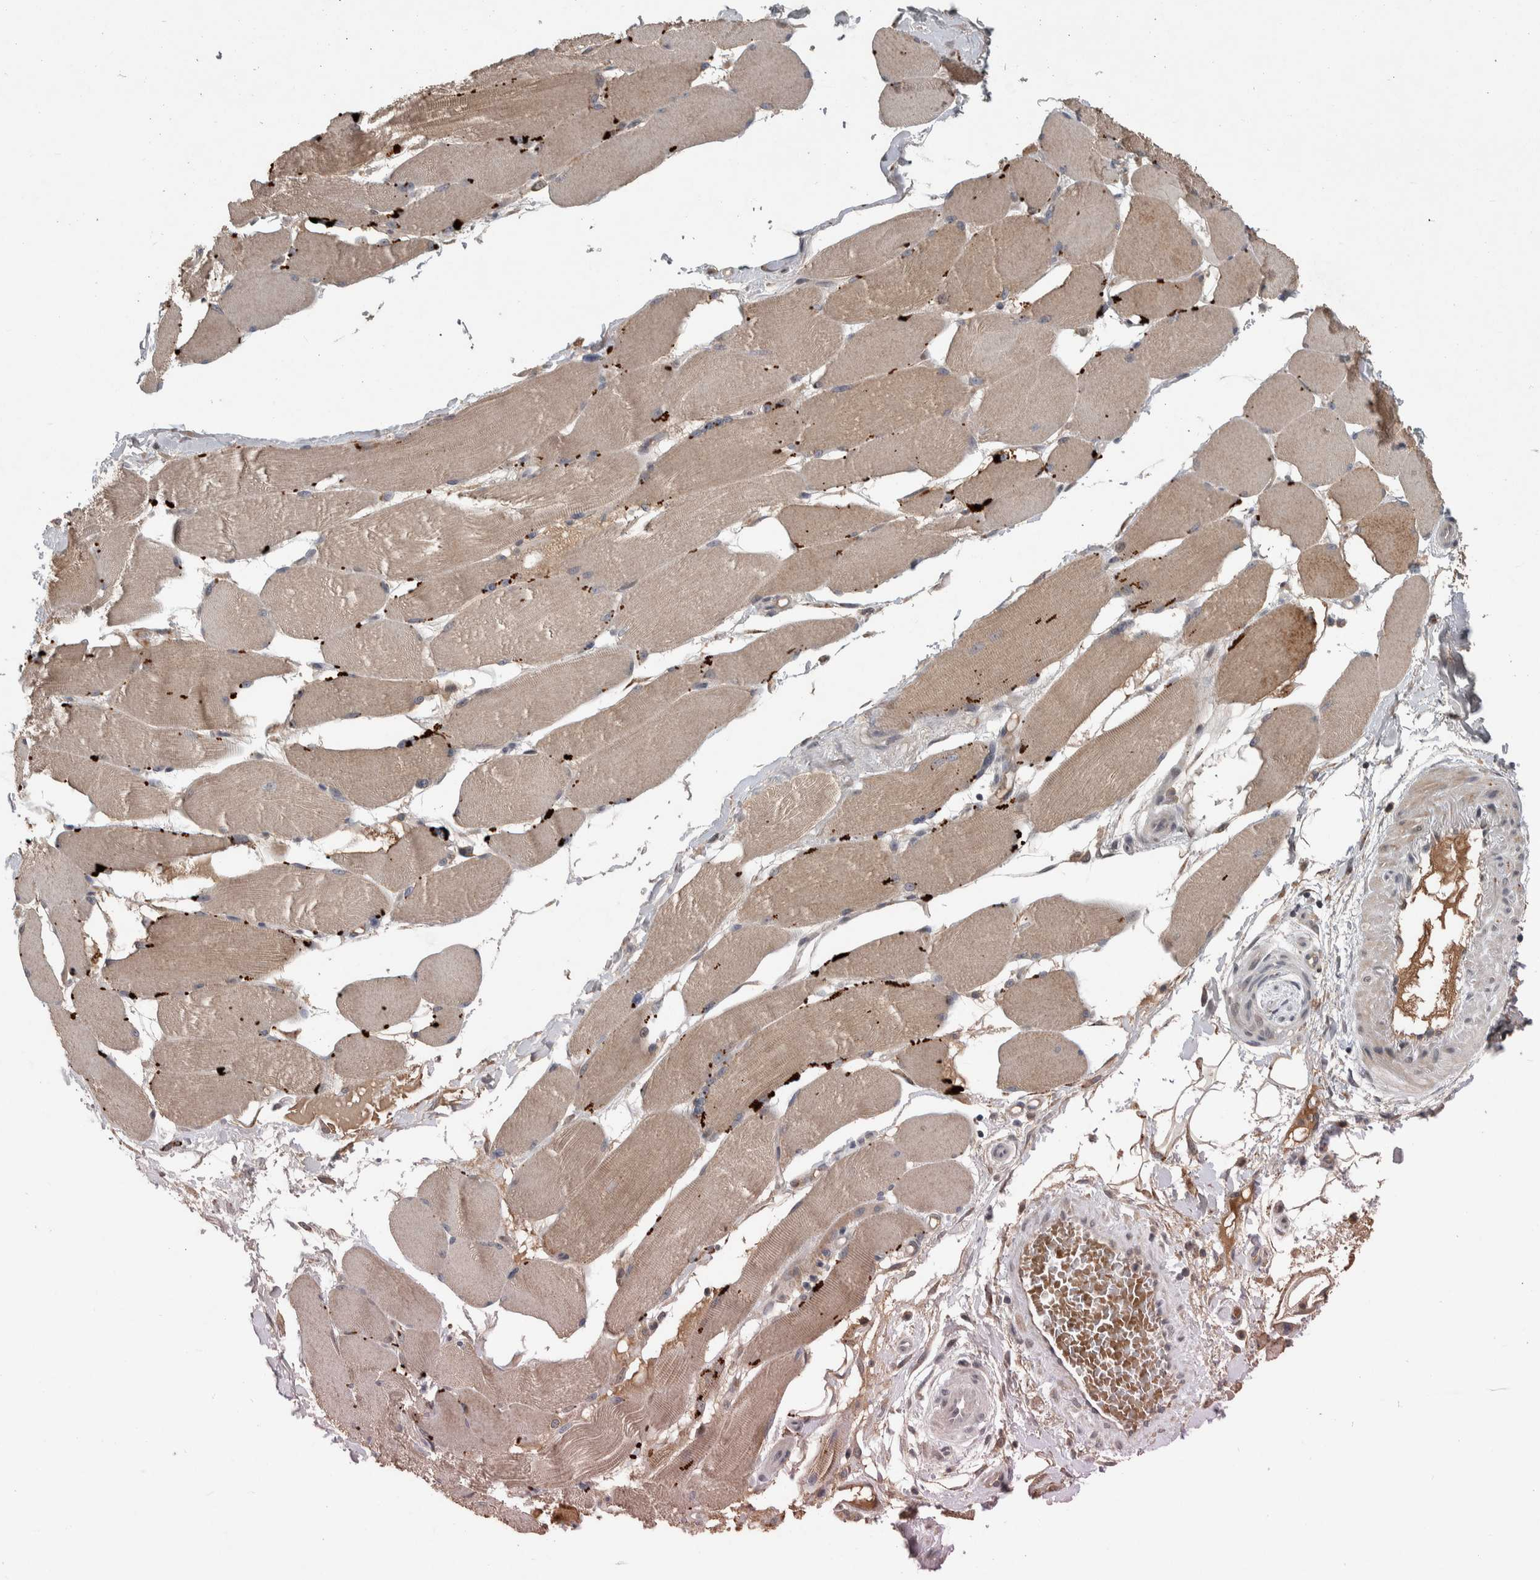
{"staining": {"intensity": "weak", "quantity": "25%-75%", "location": "cytoplasmic/membranous"}, "tissue": "skeletal muscle", "cell_type": "Myocytes", "image_type": "normal", "snomed": [{"axis": "morphology", "description": "Normal tissue, NOS"}, {"axis": "topography", "description": "Skin"}, {"axis": "topography", "description": "Skeletal muscle"}], "caption": "This is a photomicrograph of immunohistochemistry (IHC) staining of benign skeletal muscle, which shows weak staining in the cytoplasmic/membranous of myocytes.", "gene": "CHRM3", "patient": {"sex": "male", "age": 83}}